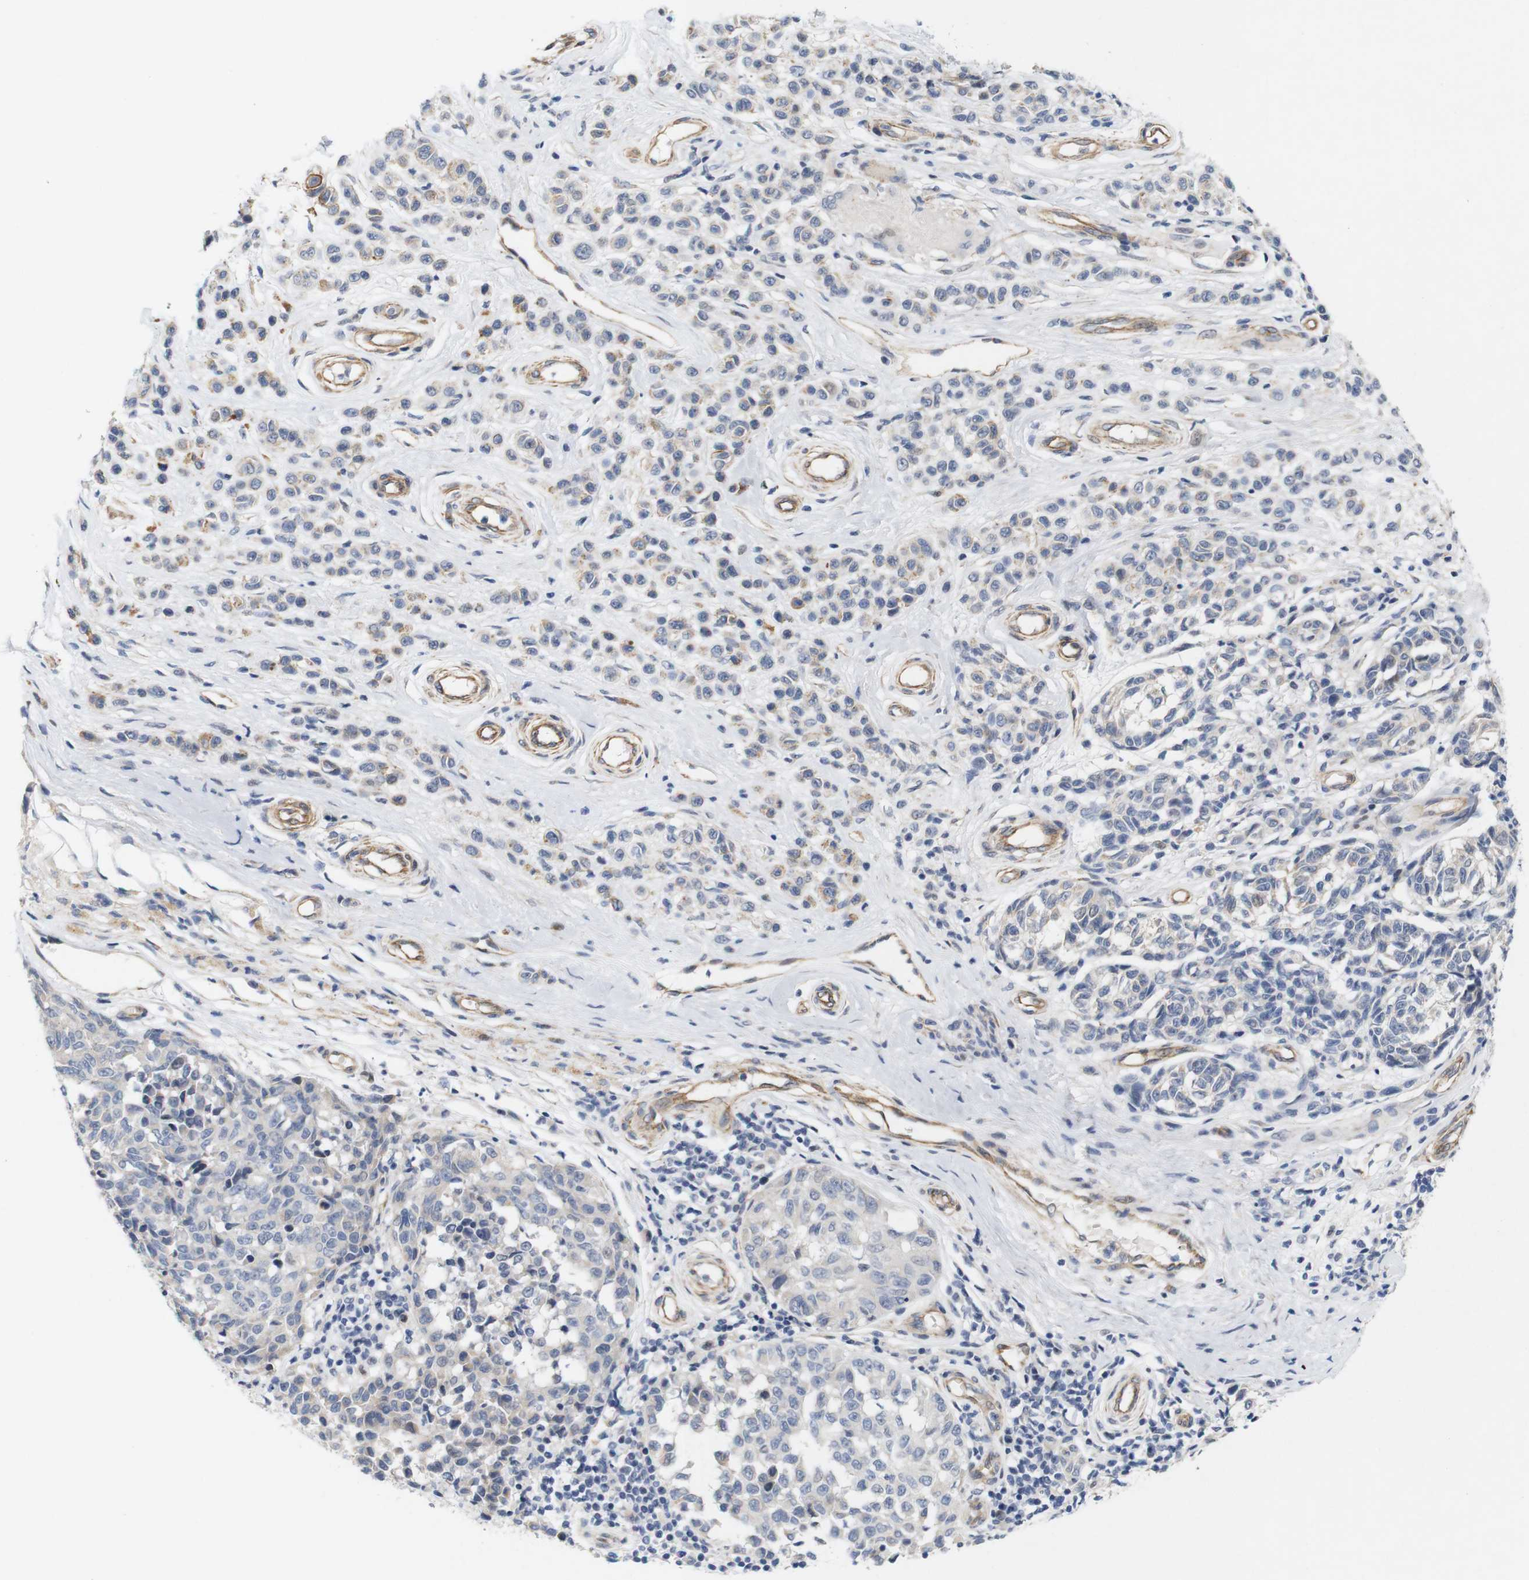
{"staining": {"intensity": "weak", "quantity": "<25%", "location": "cytoplasmic/membranous"}, "tissue": "melanoma", "cell_type": "Tumor cells", "image_type": "cancer", "snomed": [{"axis": "morphology", "description": "Malignant melanoma, NOS"}, {"axis": "topography", "description": "Skin"}], "caption": "Human malignant melanoma stained for a protein using IHC displays no expression in tumor cells.", "gene": "CYB561", "patient": {"sex": "female", "age": 64}}